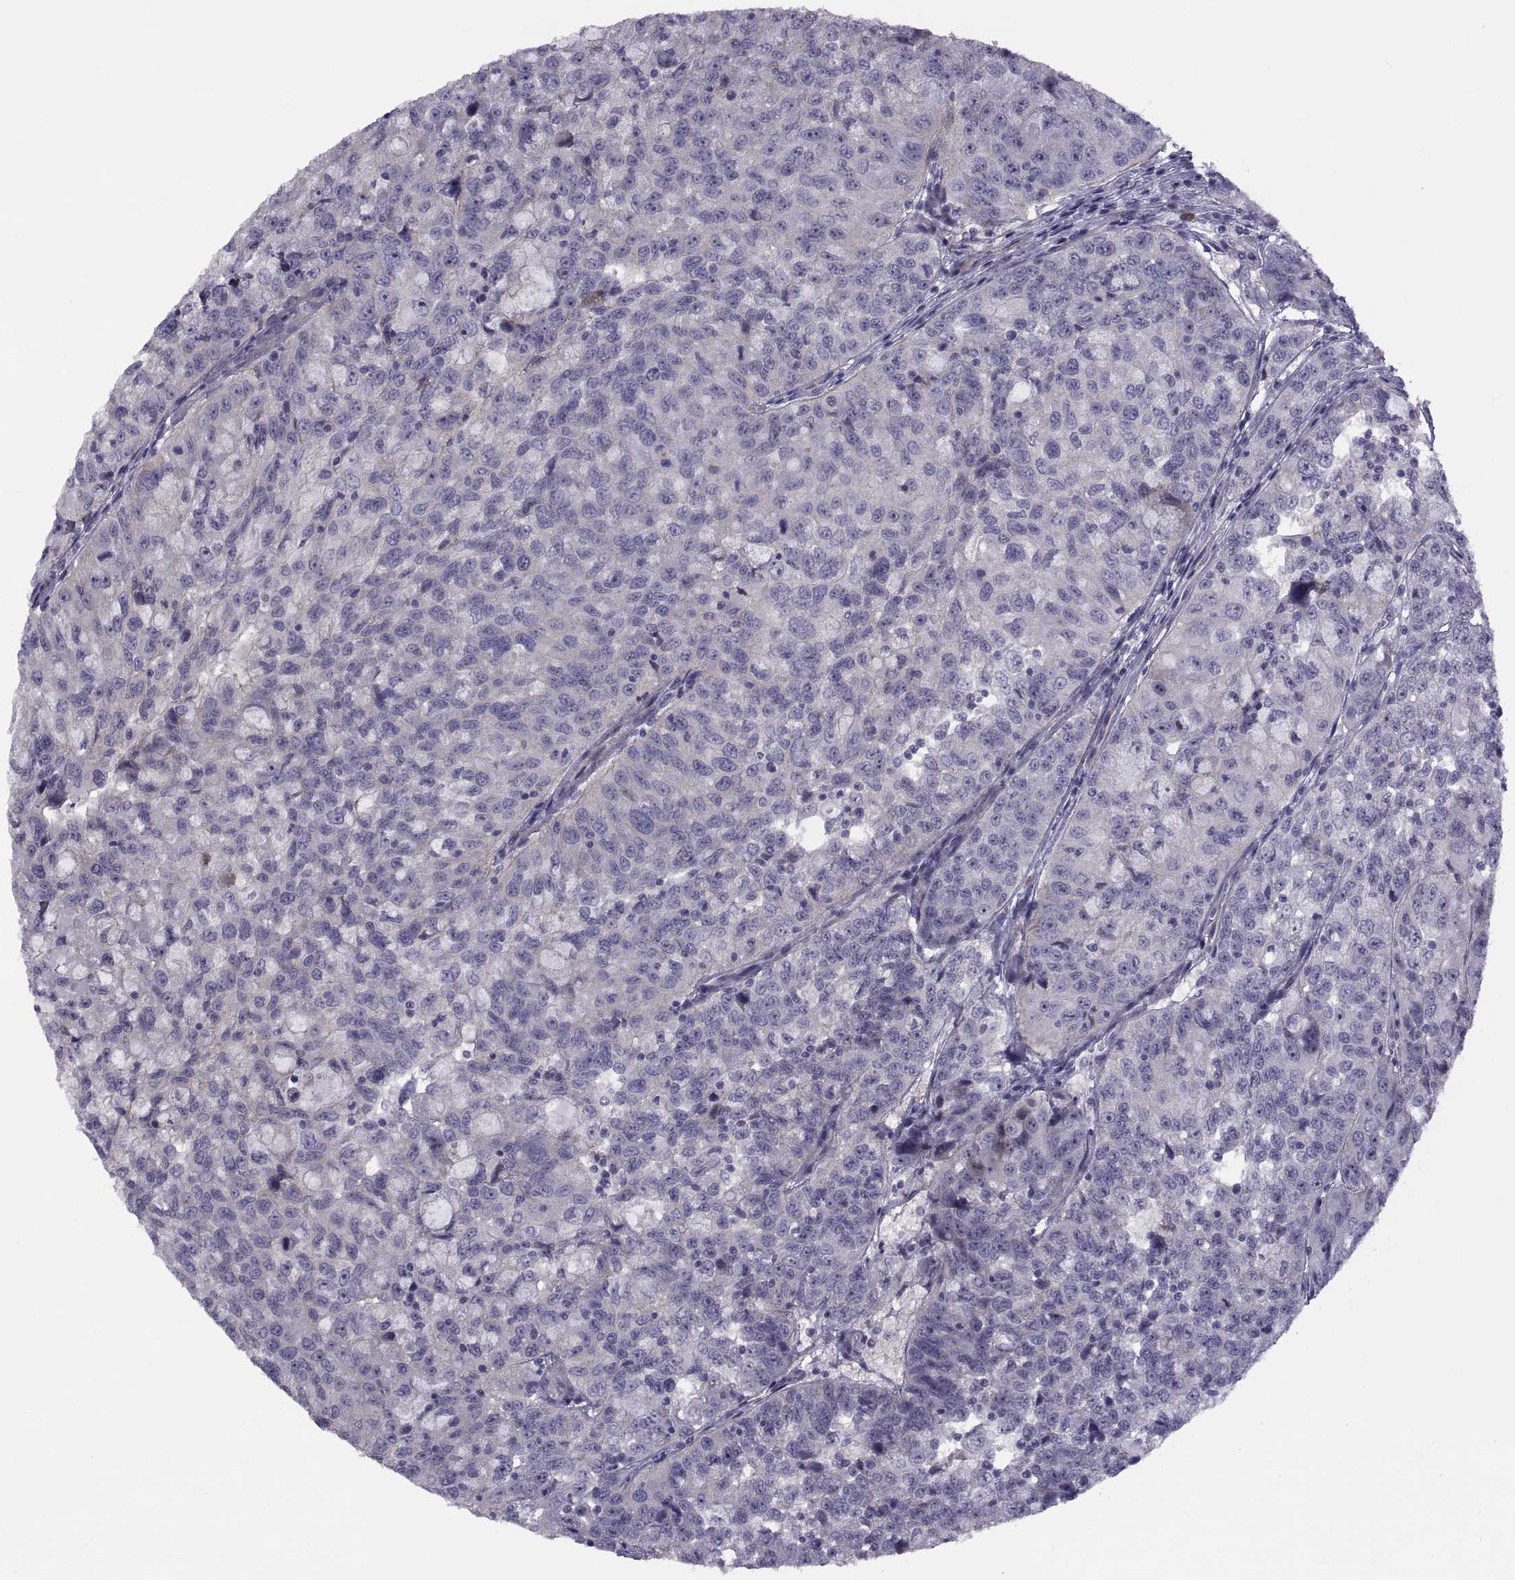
{"staining": {"intensity": "negative", "quantity": "none", "location": "none"}, "tissue": "urothelial cancer", "cell_type": "Tumor cells", "image_type": "cancer", "snomed": [{"axis": "morphology", "description": "Urothelial carcinoma, NOS"}, {"axis": "morphology", "description": "Urothelial carcinoma, High grade"}, {"axis": "topography", "description": "Urinary bladder"}], "caption": "Tumor cells are negative for brown protein staining in transitional cell carcinoma.", "gene": "TMEM158", "patient": {"sex": "female", "age": 73}}